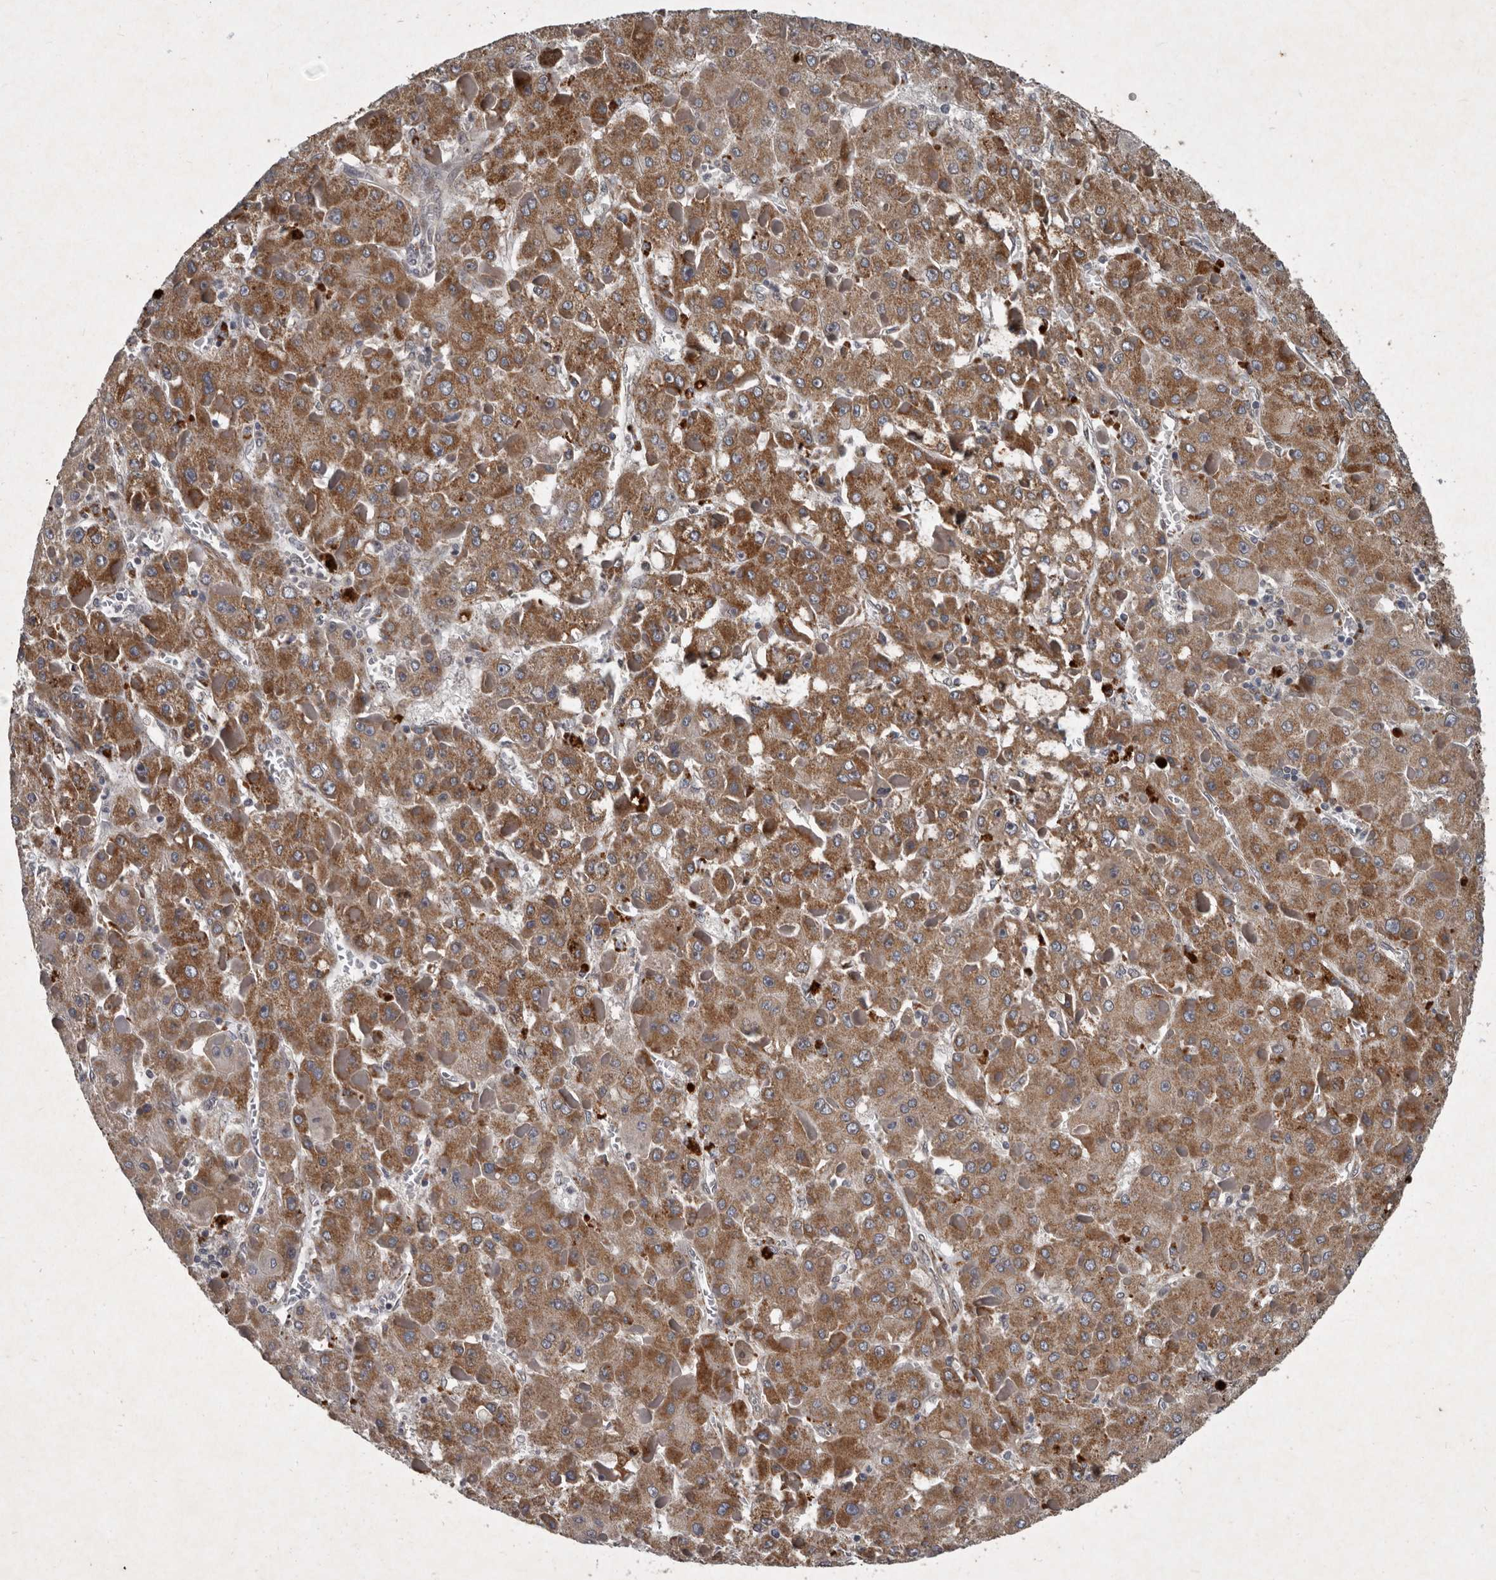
{"staining": {"intensity": "moderate", "quantity": ">75%", "location": "cytoplasmic/membranous"}, "tissue": "liver cancer", "cell_type": "Tumor cells", "image_type": "cancer", "snomed": [{"axis": "morphology", "description": "Carcinoma, Hepatocellular, NOS"}, {"axis": "topography", "description": "Liver"}], "caption": "Liver cancer (hepatocellular carcinoma) tissue demonstrates moderate cytoplasmic/membranous expression in approximately >75% of tumor cells", "gene": "MRPS15", "patient": {"sex": "female", "age": 73}}